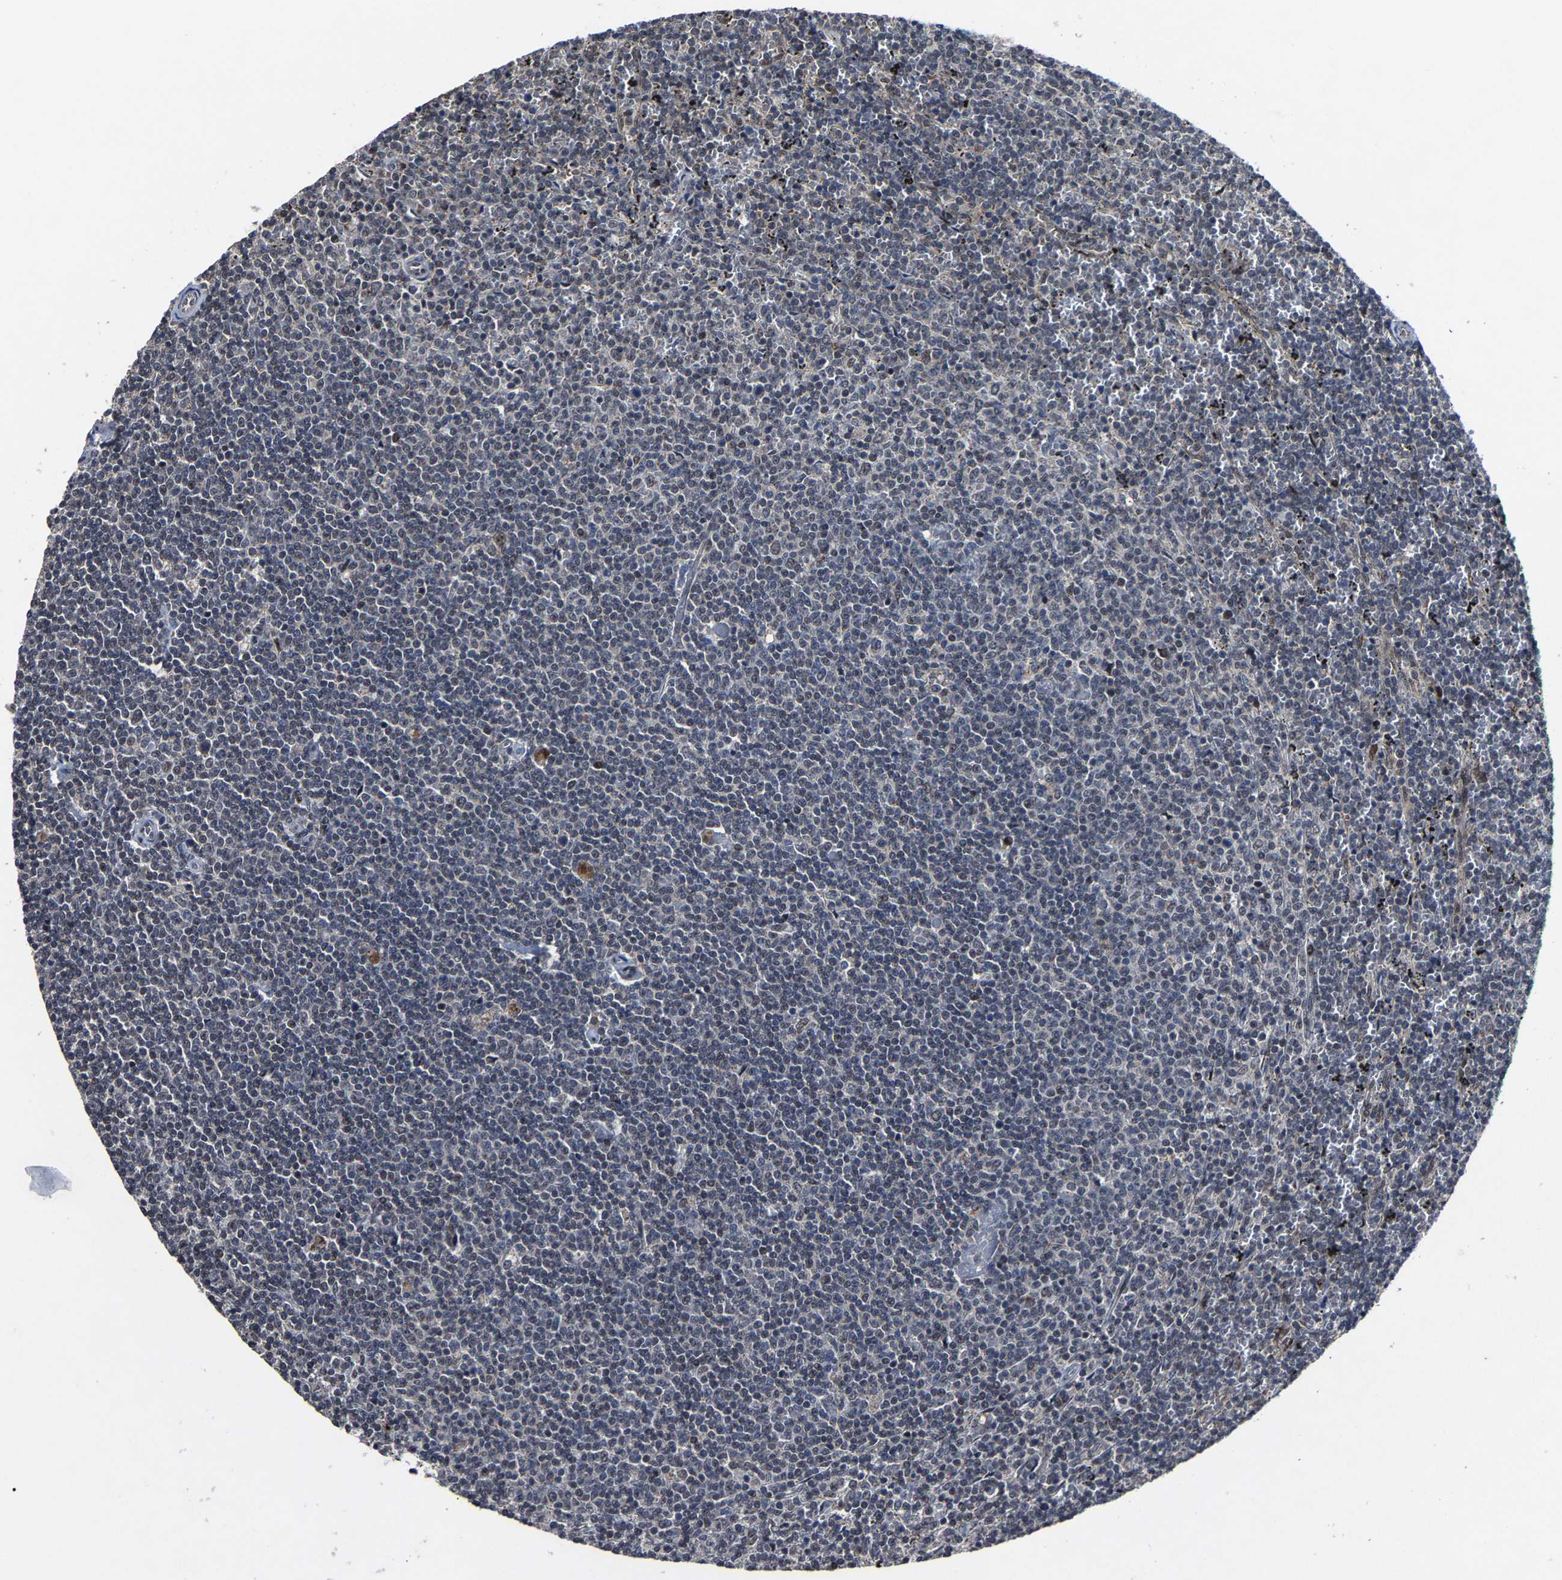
{"staining": {"intensity": "negative", "quantity": "none", "location": "none"}, "tissue": "lymphoma", "cell_type": "Tumor cells", "image_type": "cancer", "snomed": [{"axis": "morphology", "description": "Malignant lymphoma, non-Hodgkin's type, Low grade"}, {"axis": "topography", "description": "Spleen"}], "caption": "An immunohistochemistry image of lymphoma is shown. There is no staining in tumor cells of lymphoma.", "gene": "LSM8", "patient": {"sex": "female", "age": 50}}